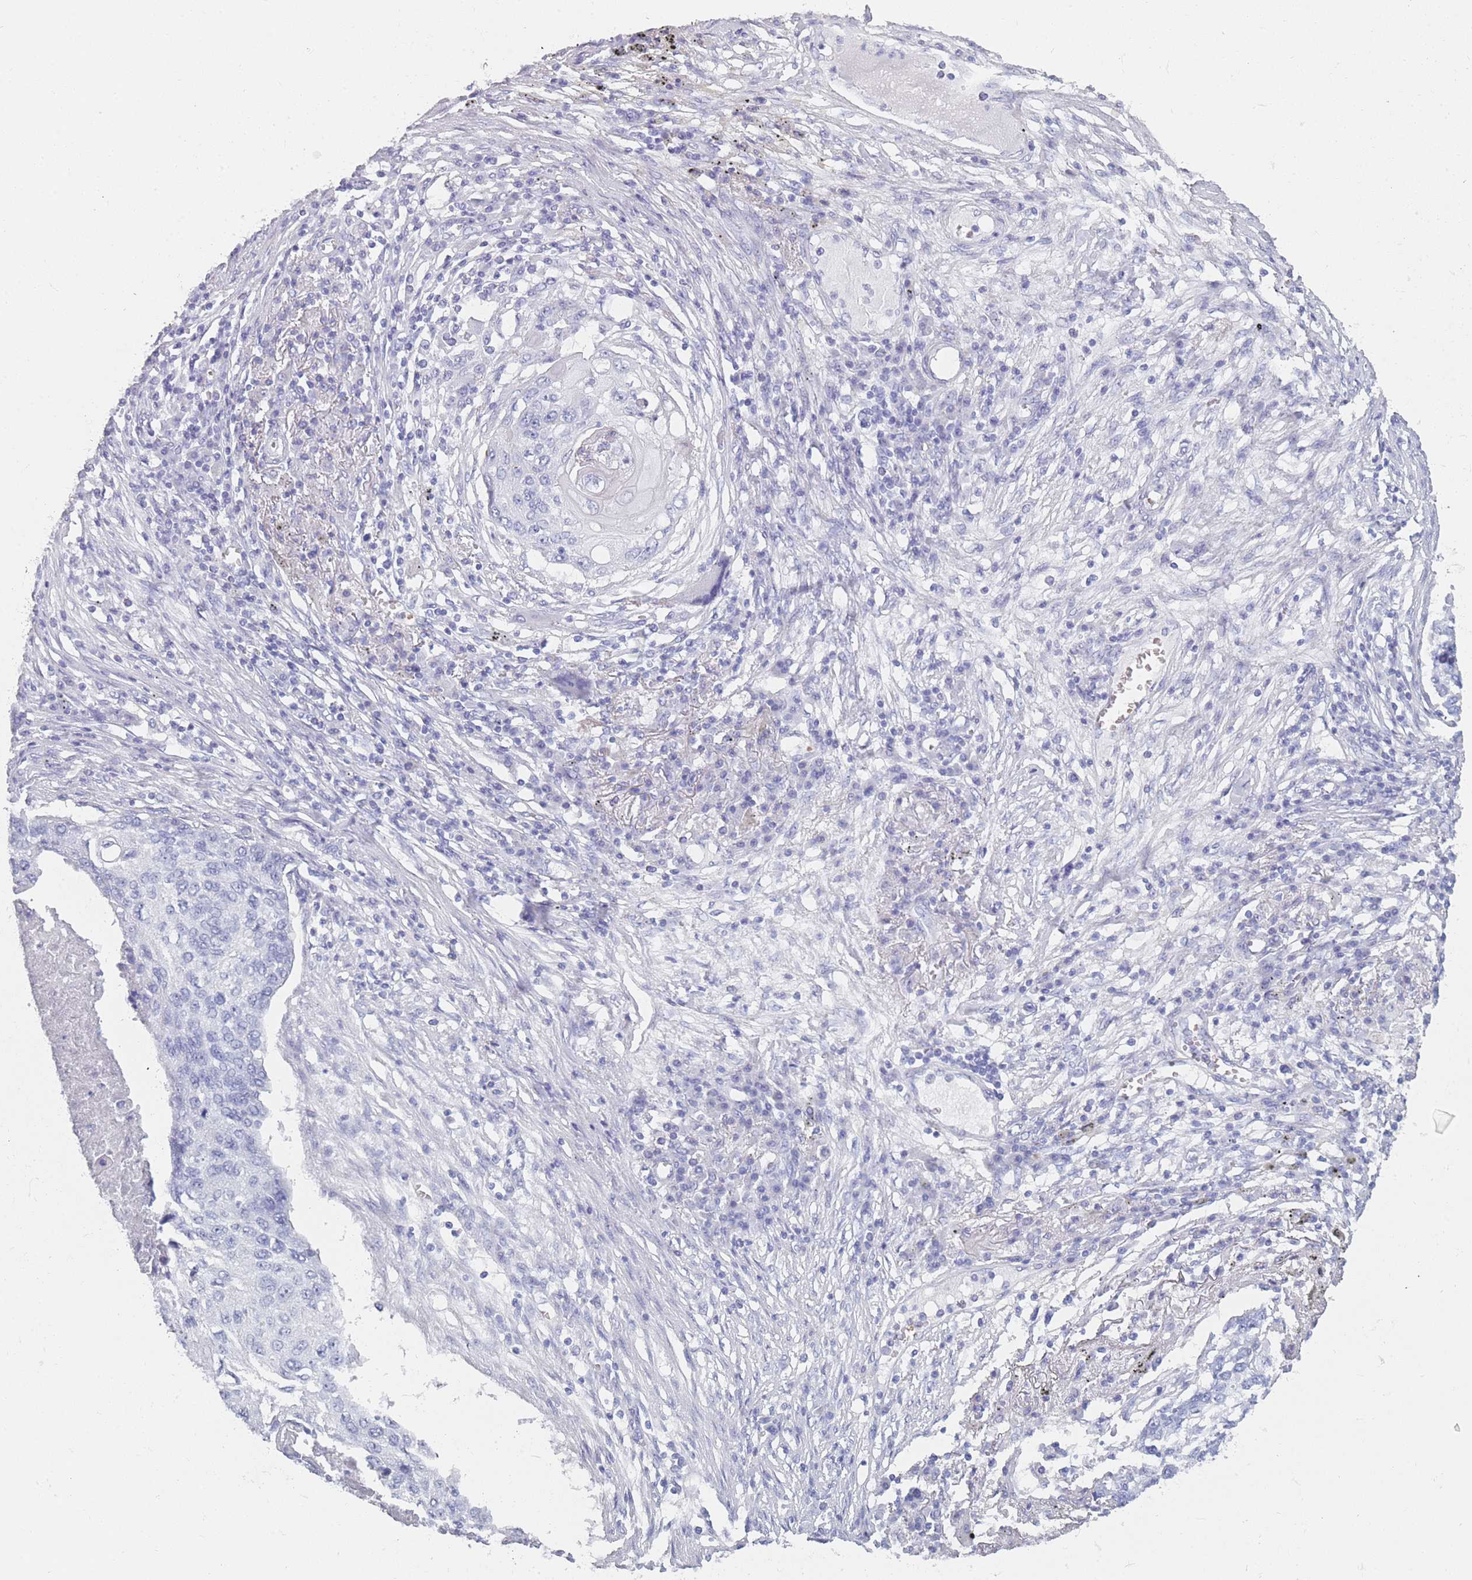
{"staining": {"intensity": "negative", "quantity": "none", "location": "none"}, "tissue": "lung cancer", "cell_type": "Tumor cells", "image_type": "cancer", "snomed": [{"axis": "morphology", "description": "Squamous cell carcinoma, NOS"}, {"axis": "topography", "description": "Lung"}], "caption": "Lung squamous cell carcinoma was stained to show a protein in brown. There is no significant staining in tumor cells. (Stains: DAB immunohistochemistry with hematoxylin counter stain, Microscopy: brightfield microscopy at high magnification).", "gene": "OR5D16", "patient": {"sex": "female", "age": 63}}